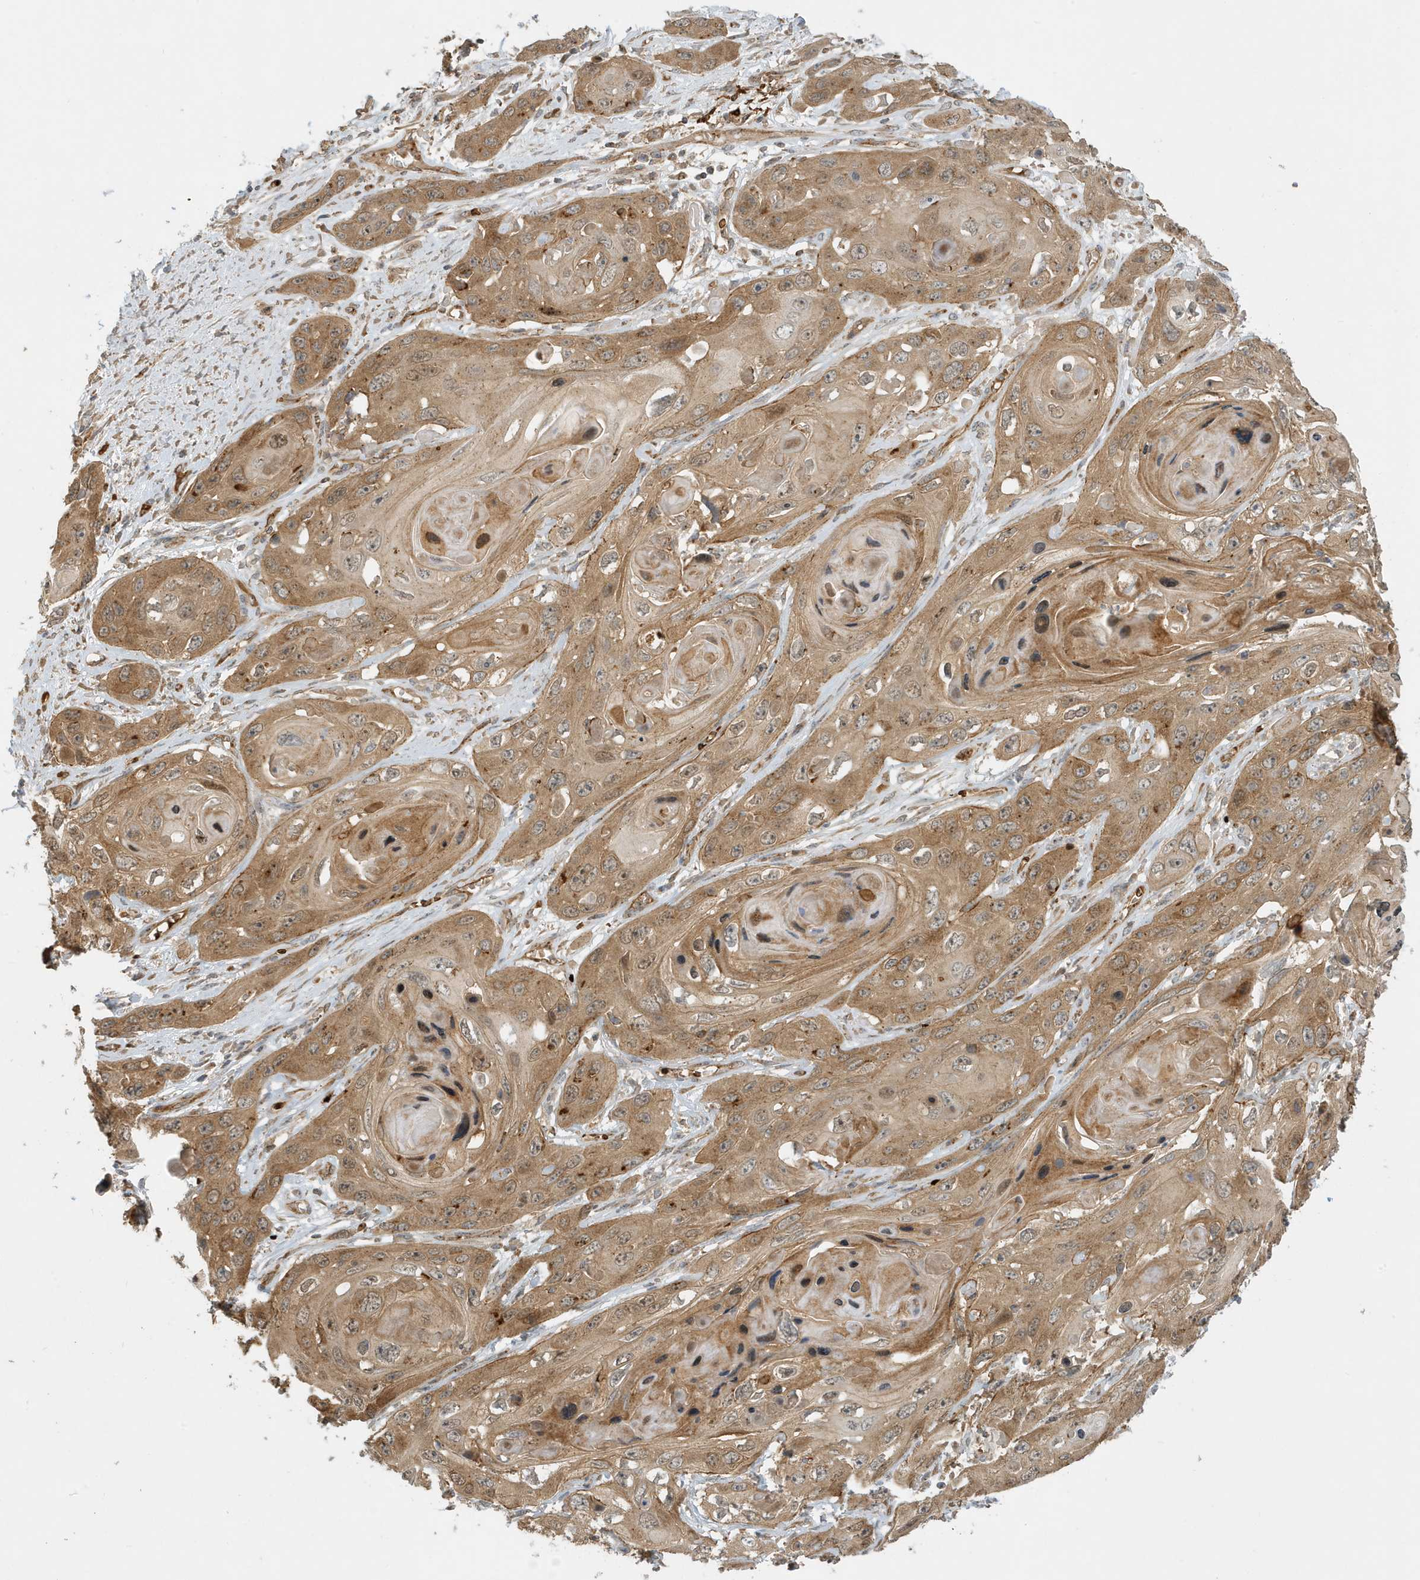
{"staining": {"intensity": "moderate", "quantity": ">75%", "location": "cytoplasmic/membranous"}, "tissue": "skin cancer", "cell_type": "Tumor cells", "image_type": "cancer", "snomed": [{"axis": "morphology", "description": "Squamous cell carcinoma, NOS"}, {"axis": "topography", "description": "Skin"}], "caption": "Approximately >75% of tumor cells in skin cancer display moderate cytoplasmic/membranous protein positivity as visualized by brown immunohistochemical staining.", "gene": "FYCO1", "patient": {"sex": "male", "age": 55}}